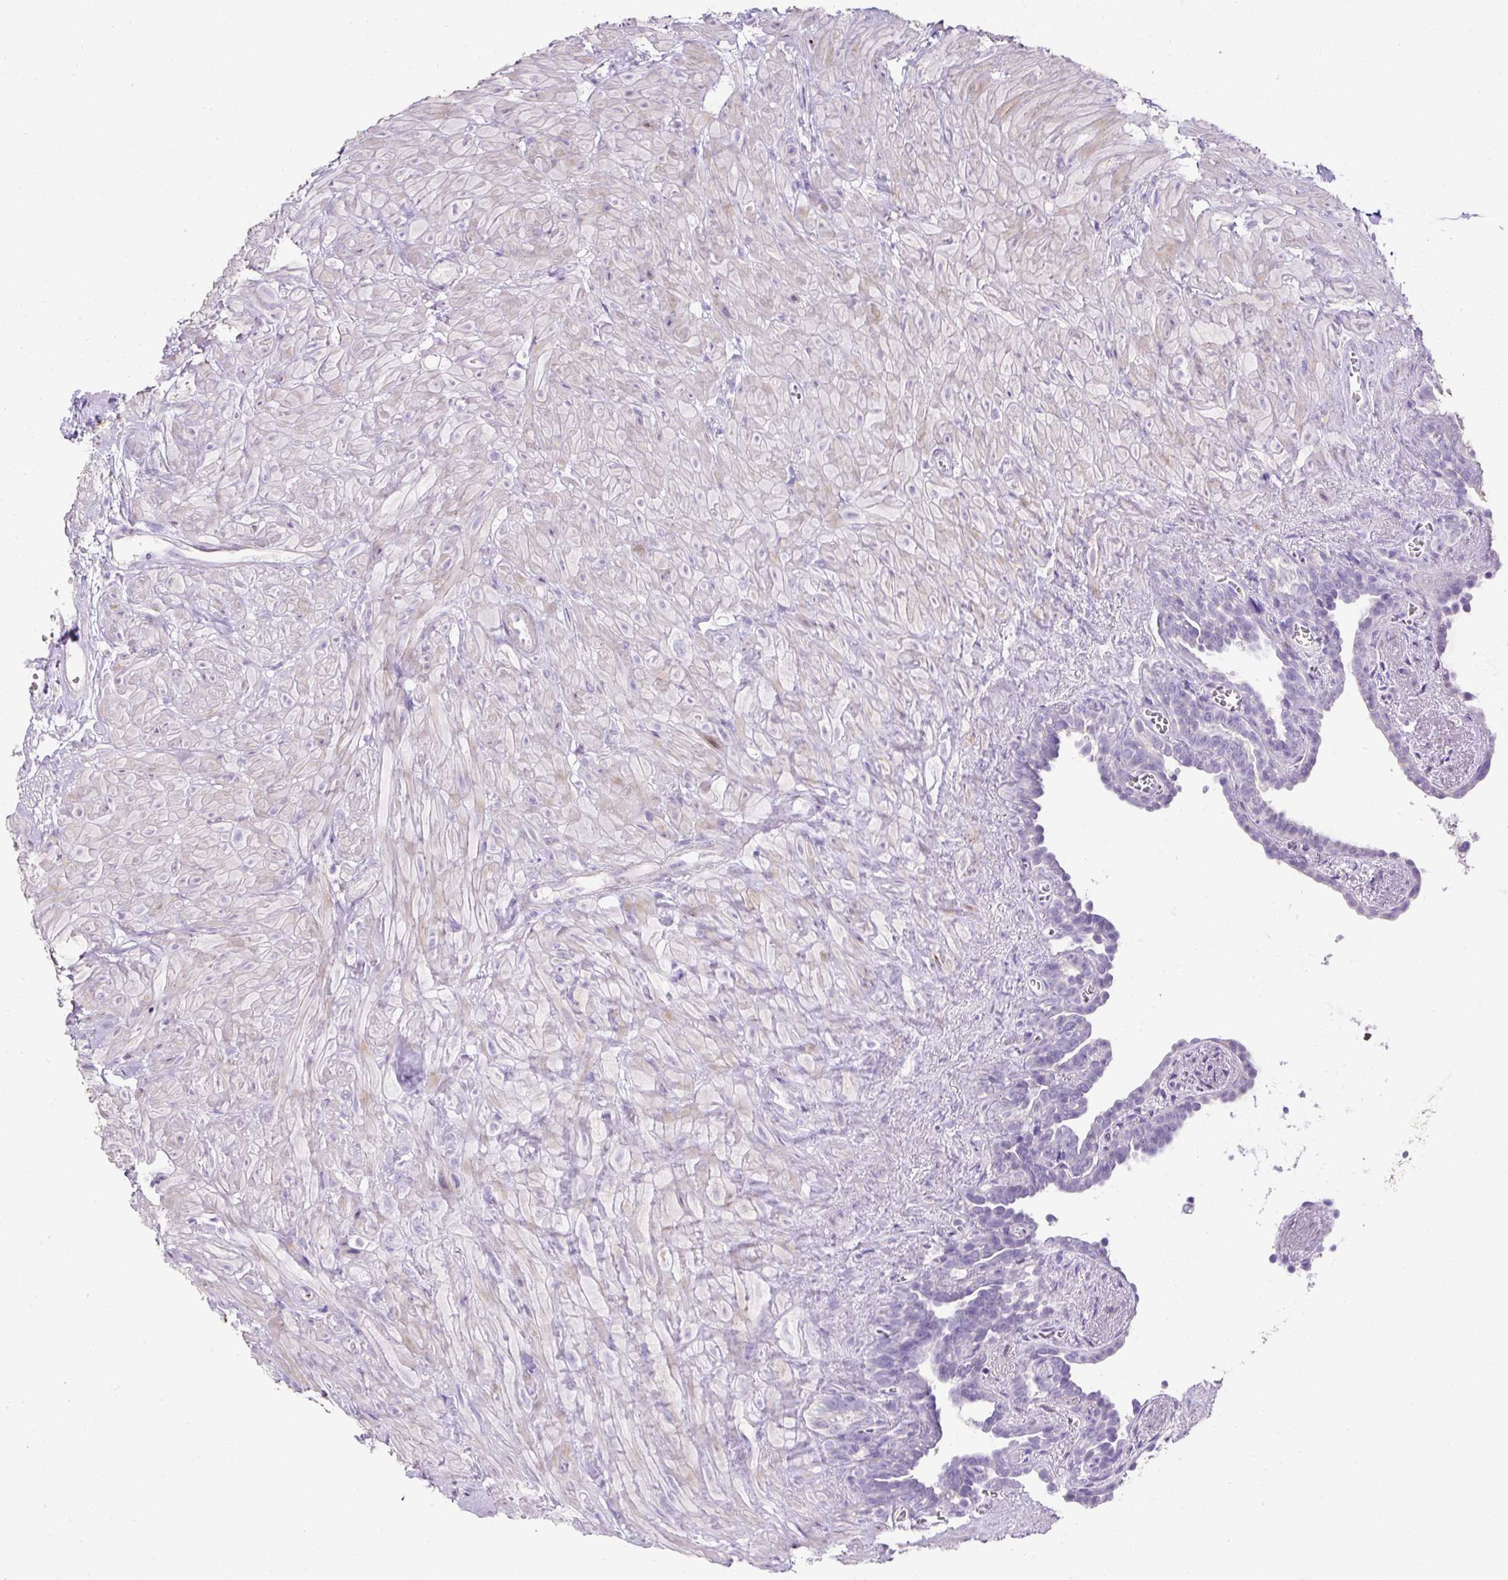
{"staining": {"intensity": "negative", "quantity": "none", "location": "none"}, "tissue": "seminal vesicle", "cell_type": "Glandular cells", "image_type": "normal", "snomed": [{"axis": "morphology", "description": "Normal tissue, NOS"}, {"axis": "topography", "description": "Seminal veicle"}], "caption": "Photomicrograph shows no protein positivity in glandular cells of normal seminal vesicle. Brightfield microscopy of immunohistochemistry stained with DAB (3,3'-diaminobenzidine) (brown) and hematoxylin (blue), captured at high magnification.", "gene": "C2CD4C", "patient": {"sex": "male", "age": 76}}